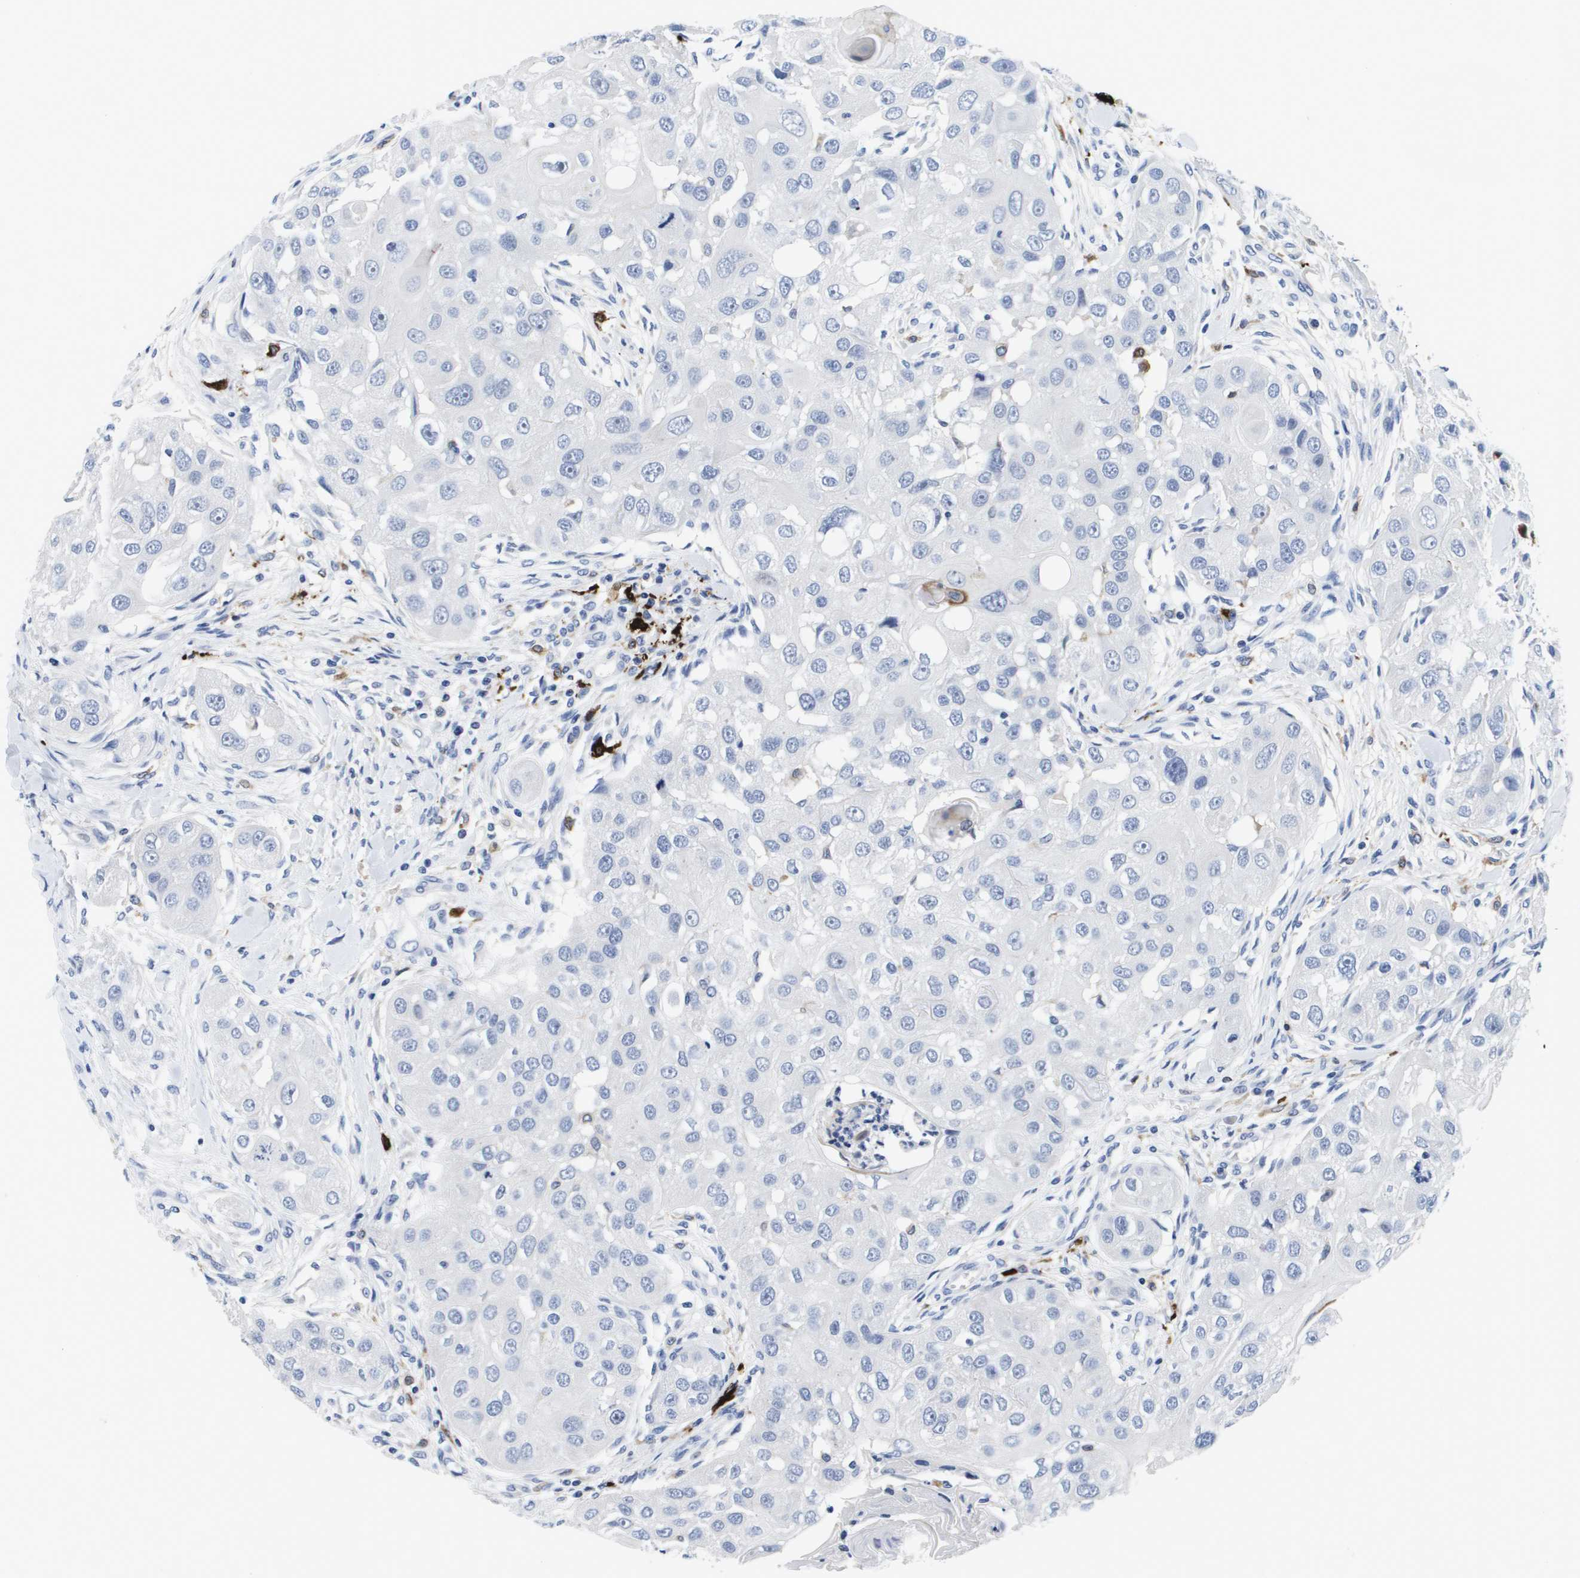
{"staining": {"intensity": "negative", "quantity": "none", "location": "none"}, "tissue": "head and neck cancer", "cell_type": "Tumor cells", "image_type": "cancer", "snomed": [{"axis": "morphology", "description": "Normal tissue, NOS"}, {"axis": "morphology", "description": "Squamous cell carcinoma, NOS"}, {"axis": "topography", "description": "Skeletal muscle"}, {"axis": "topography", "description": "Head-Neck"}], "caption": "DAB immunohistochemical staining of squamous cell carcinoma (head and neck) demonstrates no significant staining in tumor cells. (Immunohistochemistry (ihc), brightfield microscopy, high magnification).", "gene": "HMOX1", "patient": {"sex": "male", "age": 51}}